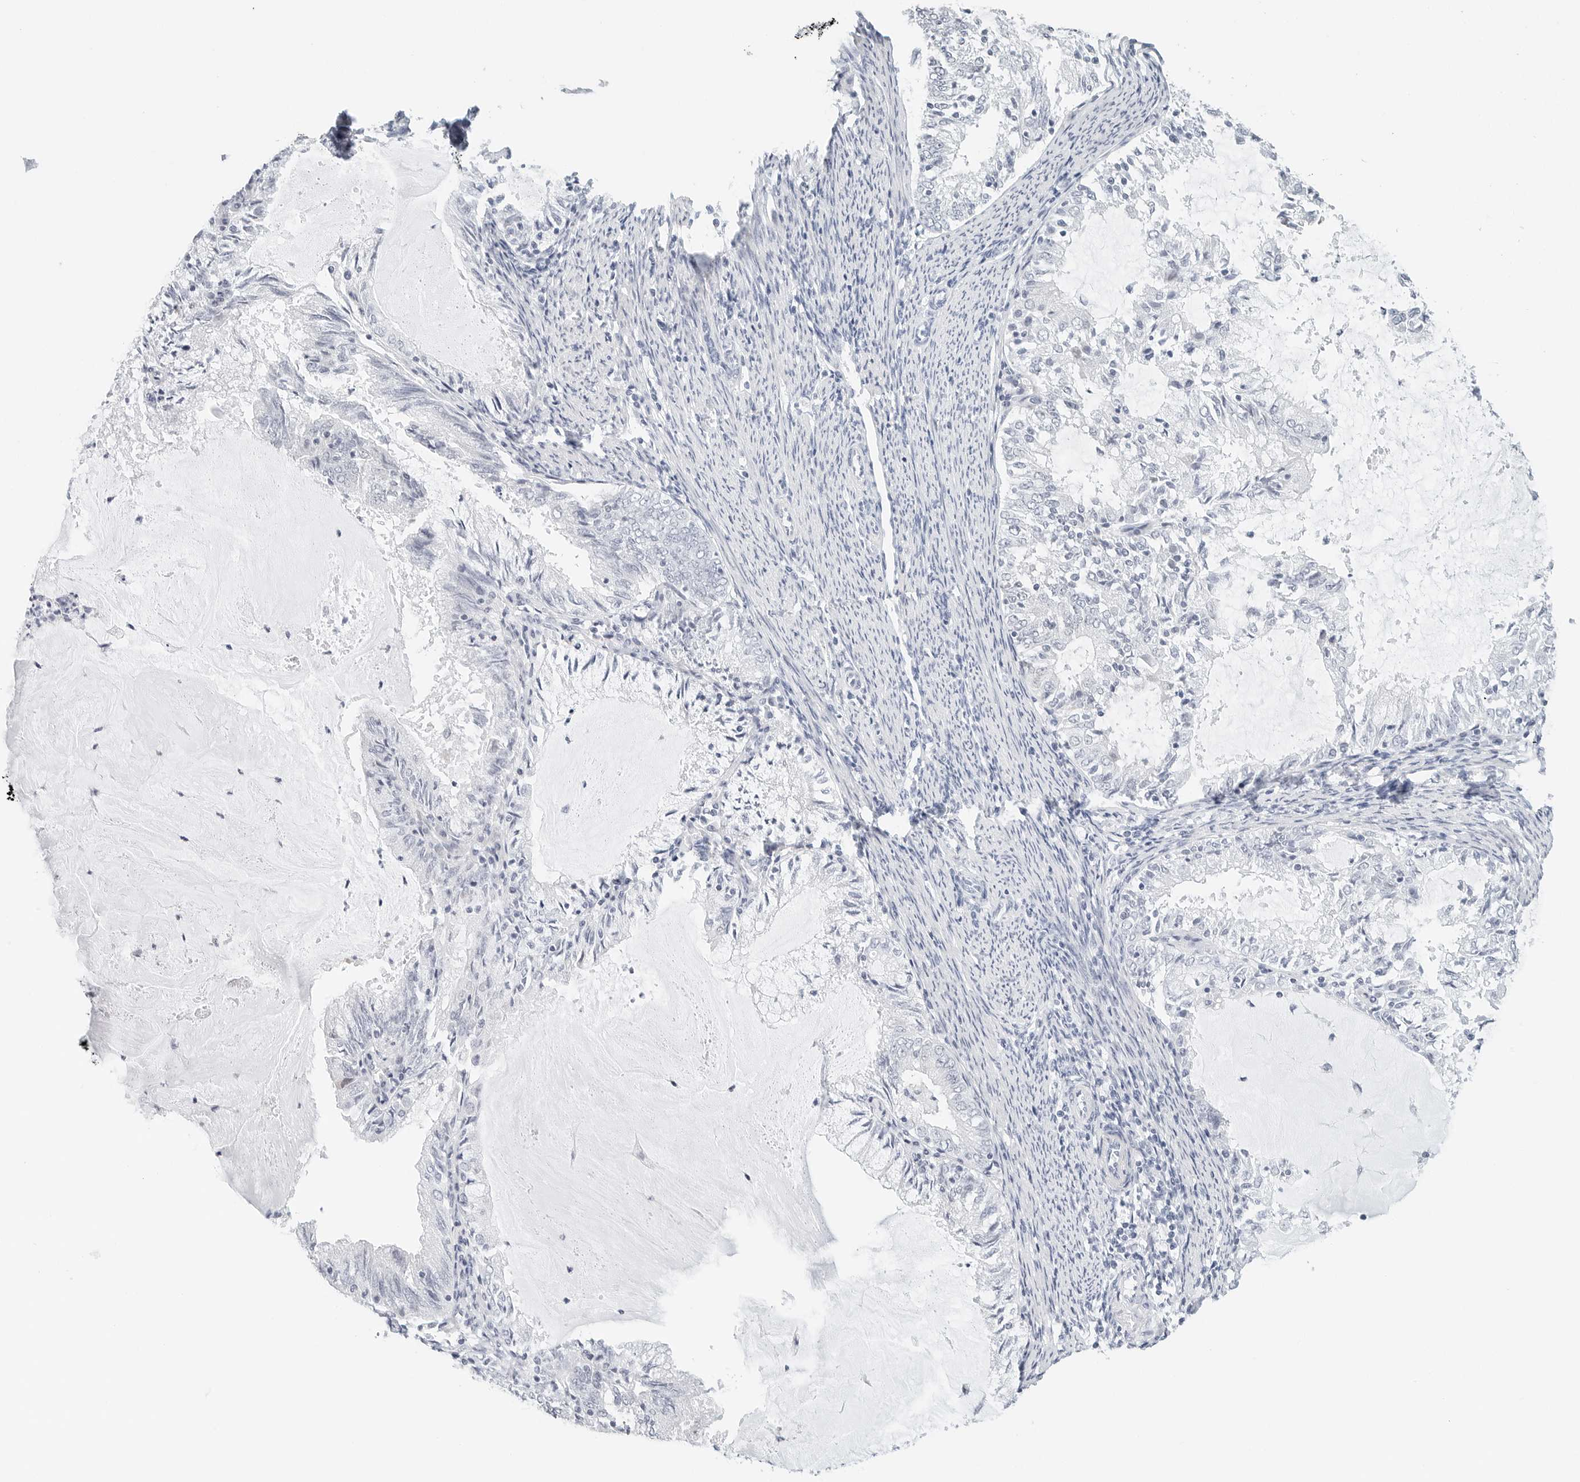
{"staining": {"intensity": "negative", "quantity": "none", "location": "none"}, "tissue": "endometrial cancer", "cell_type": "Tumor cells", "image_type": "cancer", "snomed": [{"axis": "morphology", "description": "Adenocarcinoma, NOS"}, {"axis": "topography", "description": "Endometrium"}], "caption": "An immunohistochemistry histopathology image of endometrial cancer is shown. There is no staining in tumor cells of endometrial cancer.", "gene": "NTMT2", "patient": {"sex": "female", "age": 57}}